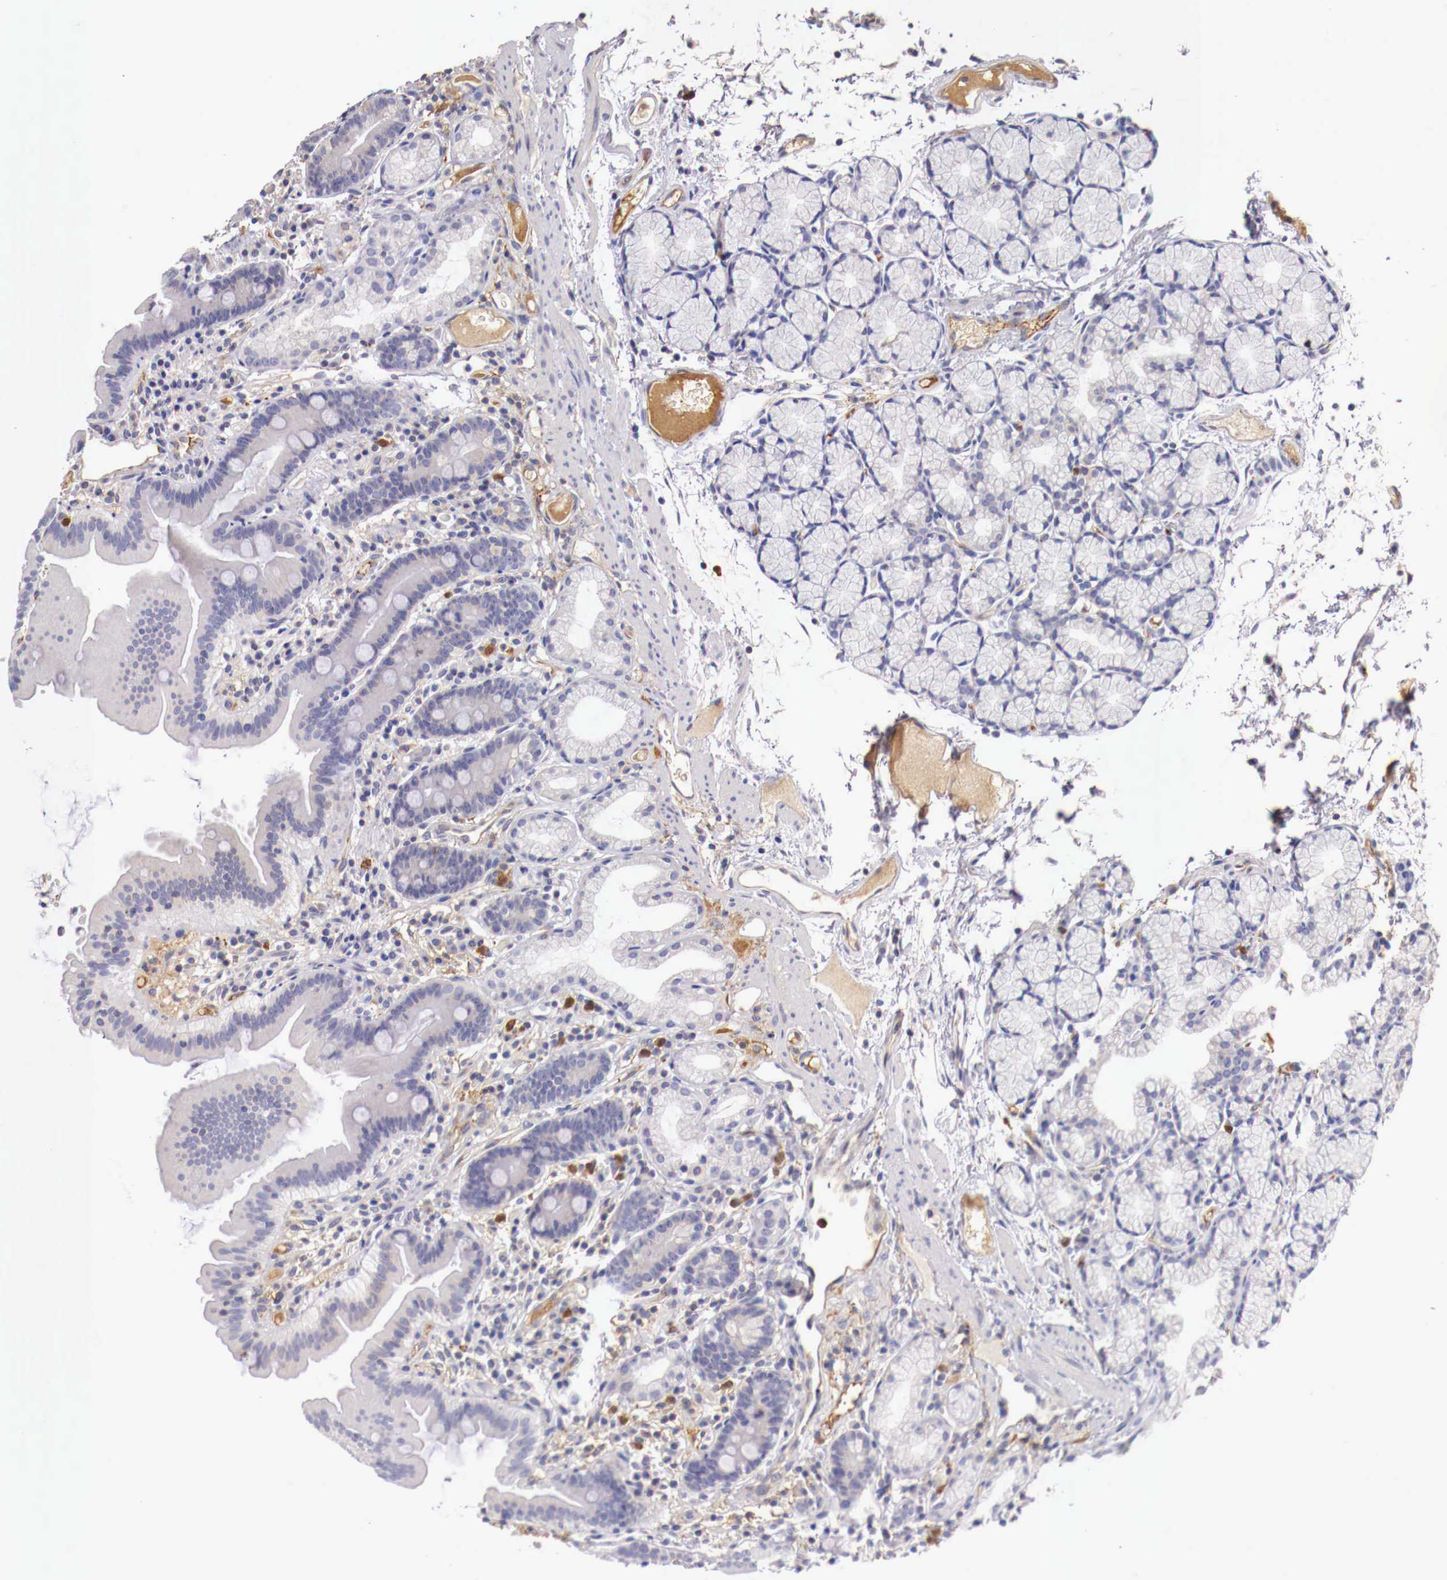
{"staining": {"intensity": "negative", "quantity": "none", "location": "none"}, "tissue": "duodenum", "cell_type": "Glandular cells", "image_type": "normal", "snomed": [{"axis": "morphology", "description": "Normal tissue, NOS"}, {"axis": "topography", "description": "Duodenum"}], "caption": "This is a image of IHC staining of normal duodenum, which shows no staining in glandular cells.", "gene": "PITPNA", "patient": {"sex": "female", "age": 48}}